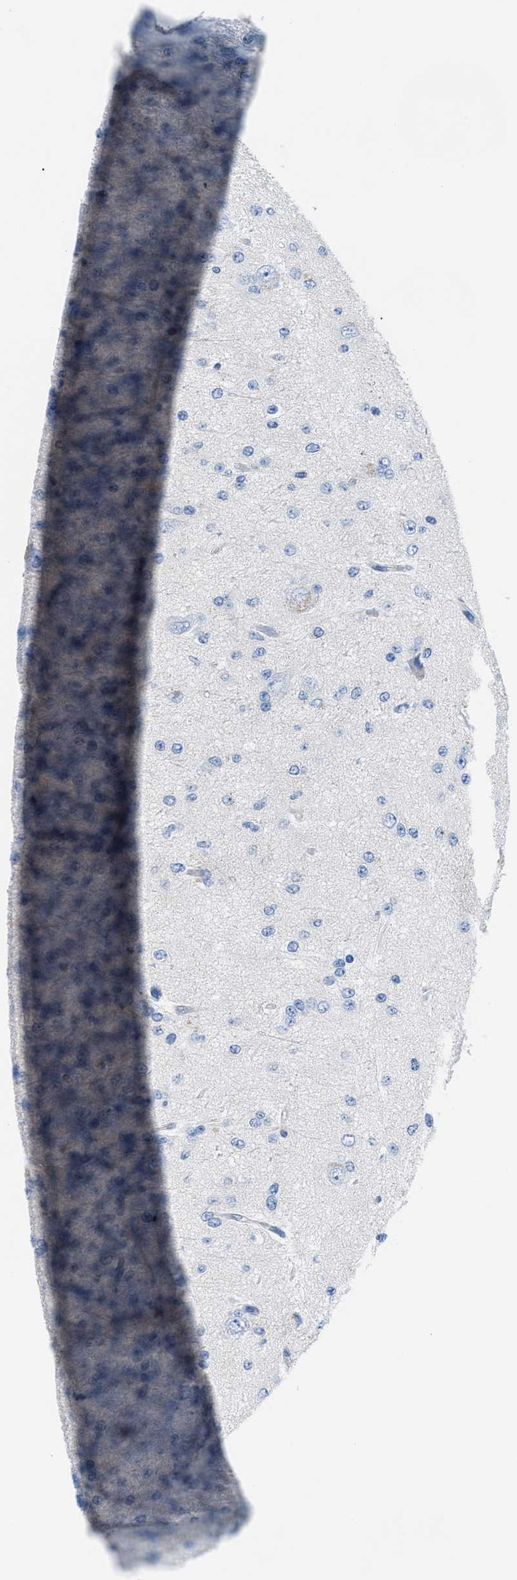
{"staining": {"intensity": "negative", "quantity": "none", "location": "none"}, "tissue": "glioma", "cell_type": "Tumor cells", "image_type": "cancer", "snomed": [{"axis": "morphology", "description": "Glioma, malignant, Low grade"}, {"axis": "topography", "description": "Brain"}], "caption": "IHC of malignant glioma (low-grade) demonstrates no staining in tumor cells.", "gene": "FDCSP", "patient": {"sex": "male", "age": 38}}